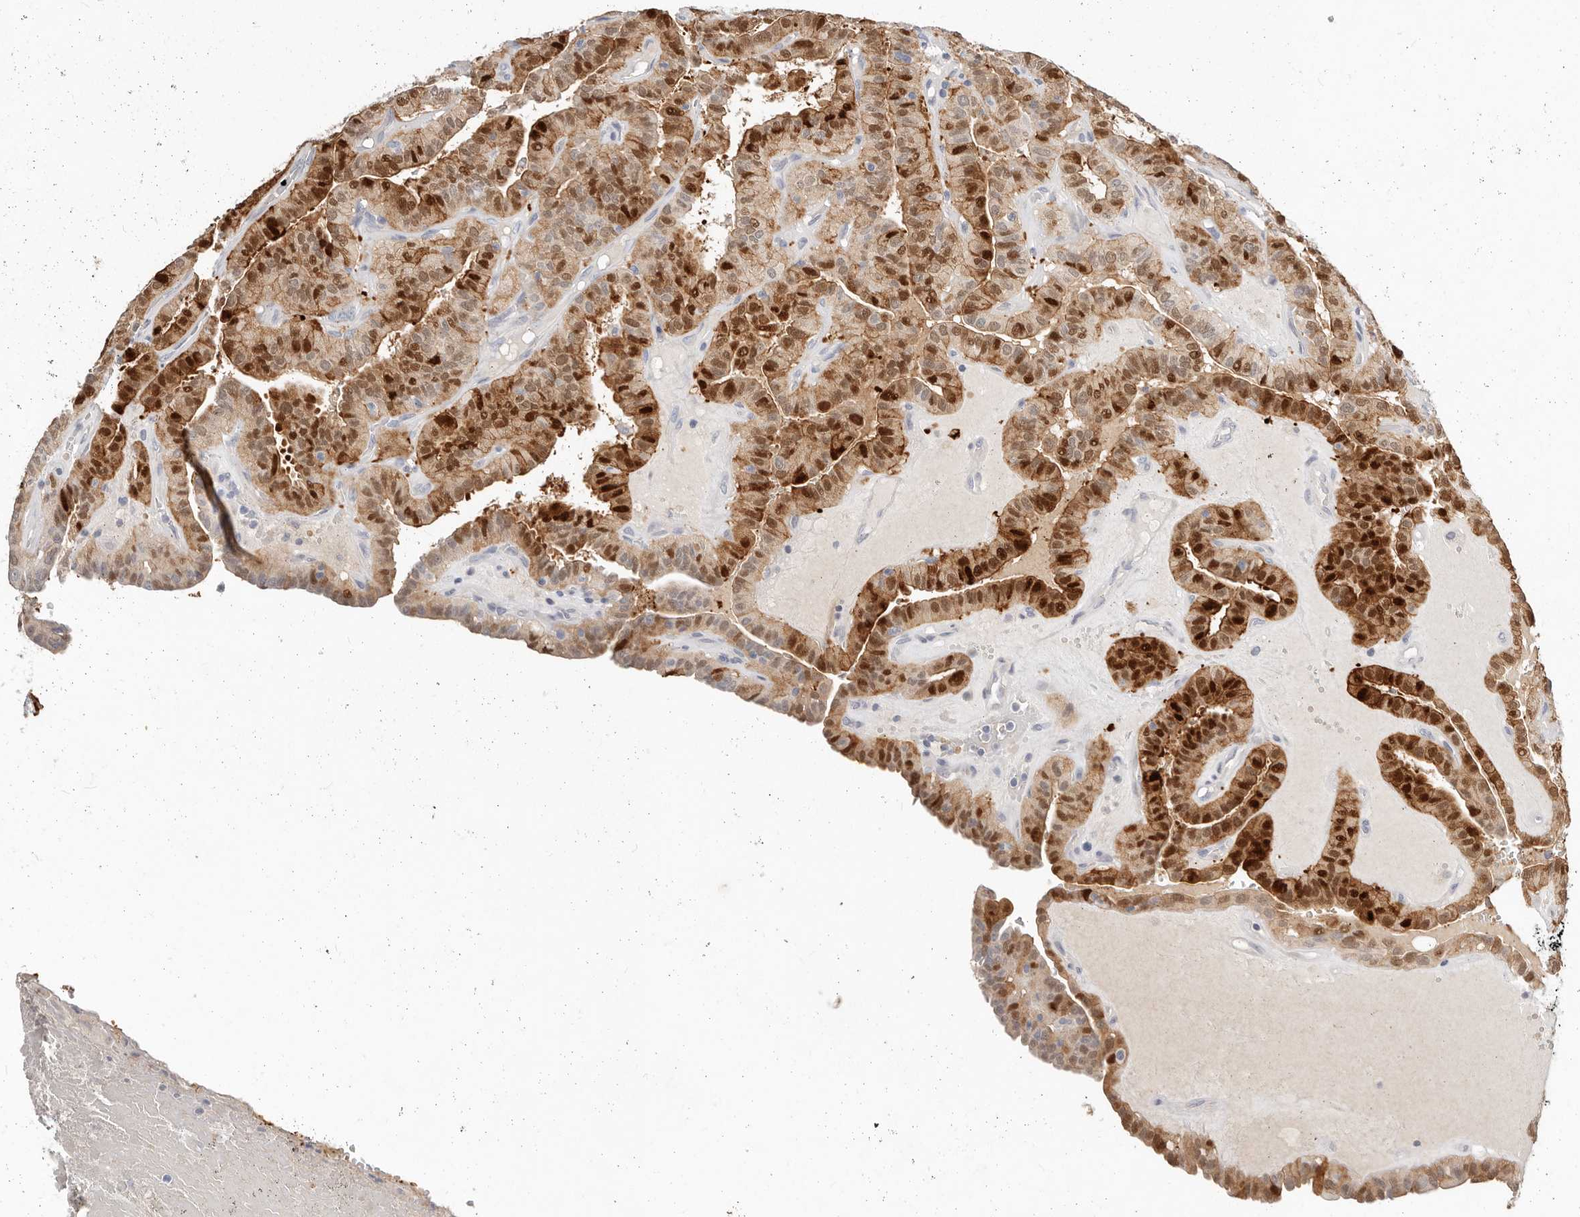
{"staining": {"intensity": "strong", "quantity": ">75%", "location": "cytoplasmic/membranous,nuclear"}, "tissue": "thyroid cancer", "cell_type": "Tumor cells", "image_type": "cancer", "snomed": [{"axis": "morphology", "description": "Papillary adenocarcinoma, NOS"}, {"axis": "topography", "description": "Thyroid gland"}], "caption": "Thyroid cancer stained with DAB (3,3'-diaminobenzidine) immunohistochemistry (IHC) shows high levels of strong cytoplasmic/membranous and nuclear positivity in about >75% of tumor cells.", "gene": "TMEM63B", "patient": {"sex": "male", "age": 77}}